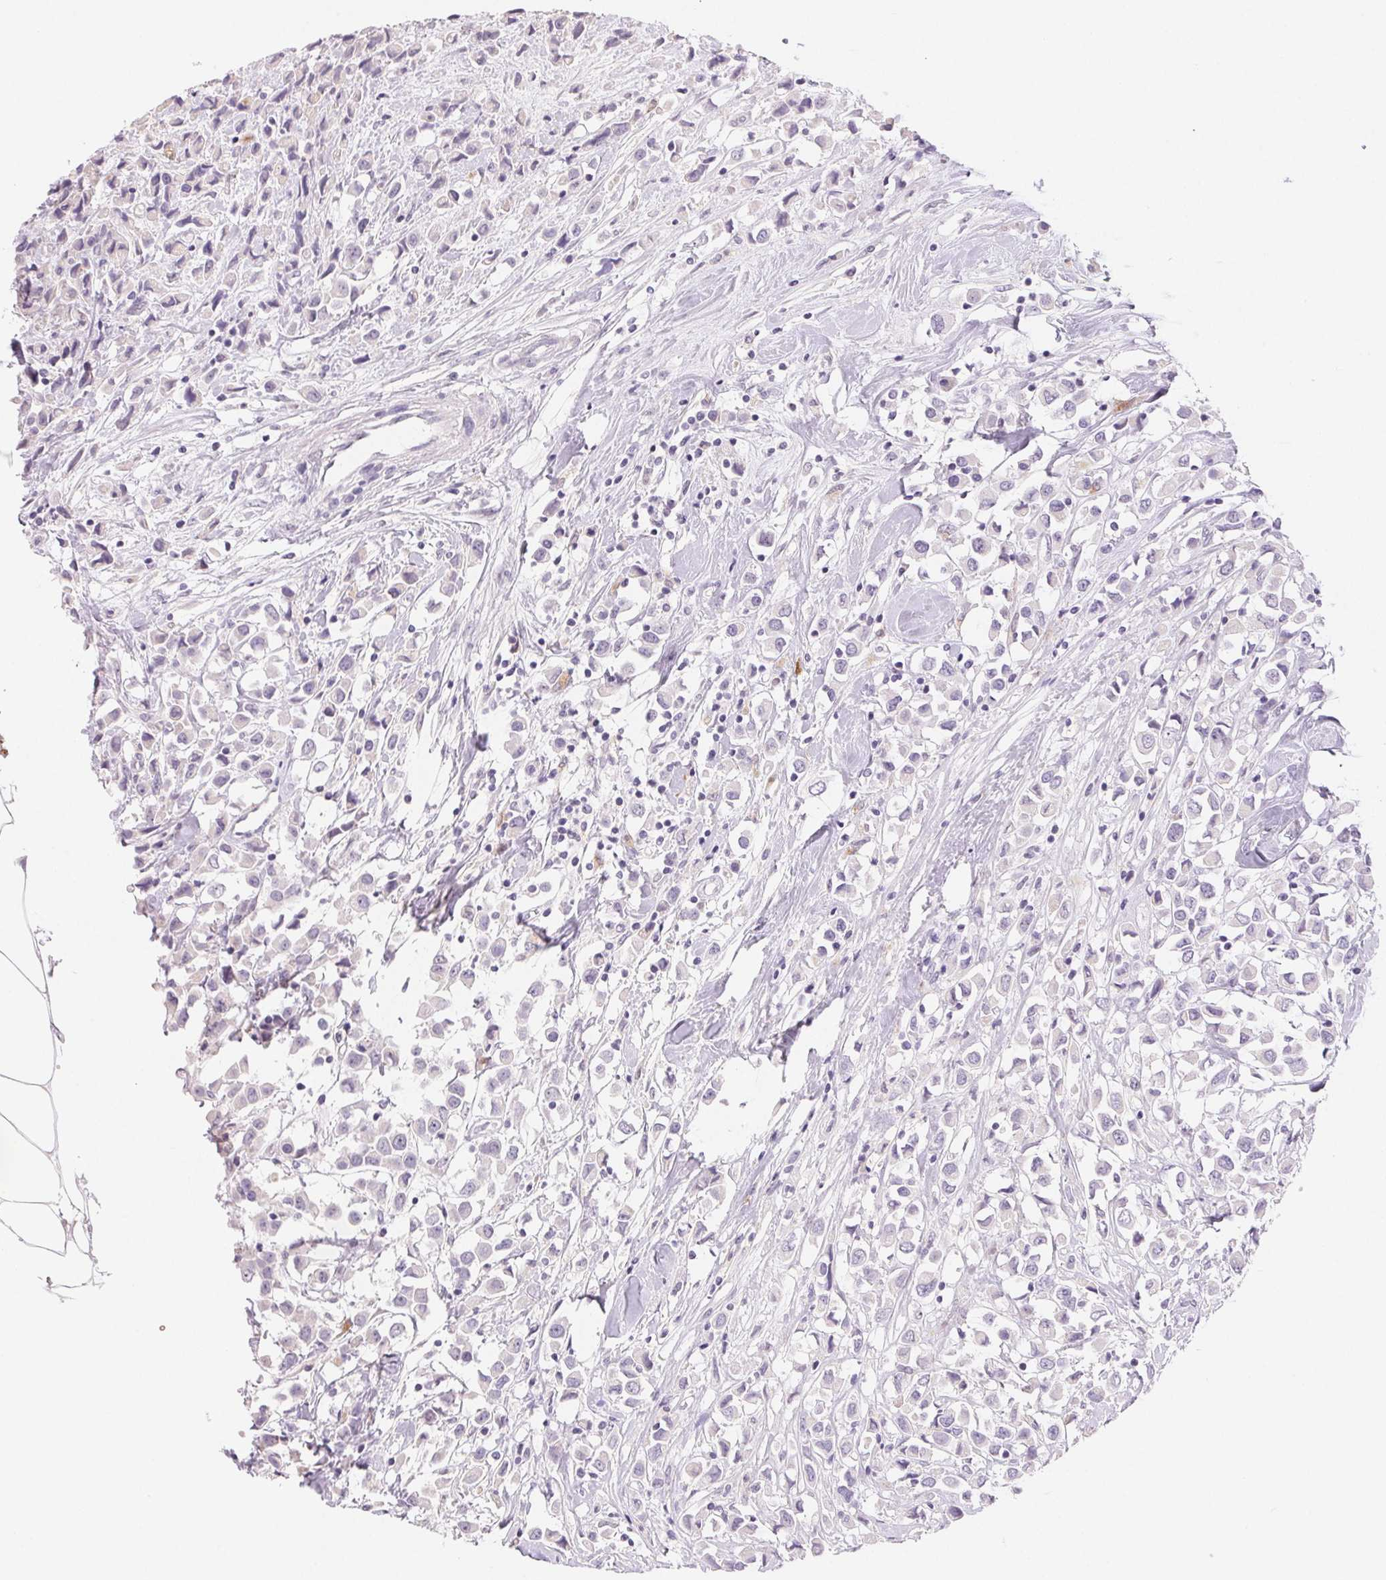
{"staining": {"intensity": "negative", "quantity": "none", "location": "none"}, "tissue": "breast cancer", "cell_type": "Tumor cells", "image_type": "cancer", "snomed": [{"axis": "morphology", "description": "Duct carcinoma"}, {"axis": "topography", "description": "Breast"}], "caption": "Immunohistochemistry image of neoplastic tissue: breast infiltrating ductal carcinoma stained with DAB reveals no significant protein staining in tumor cells.", "gene": "BPIFB2", "patient": {"sex": "female", "age": 61}}